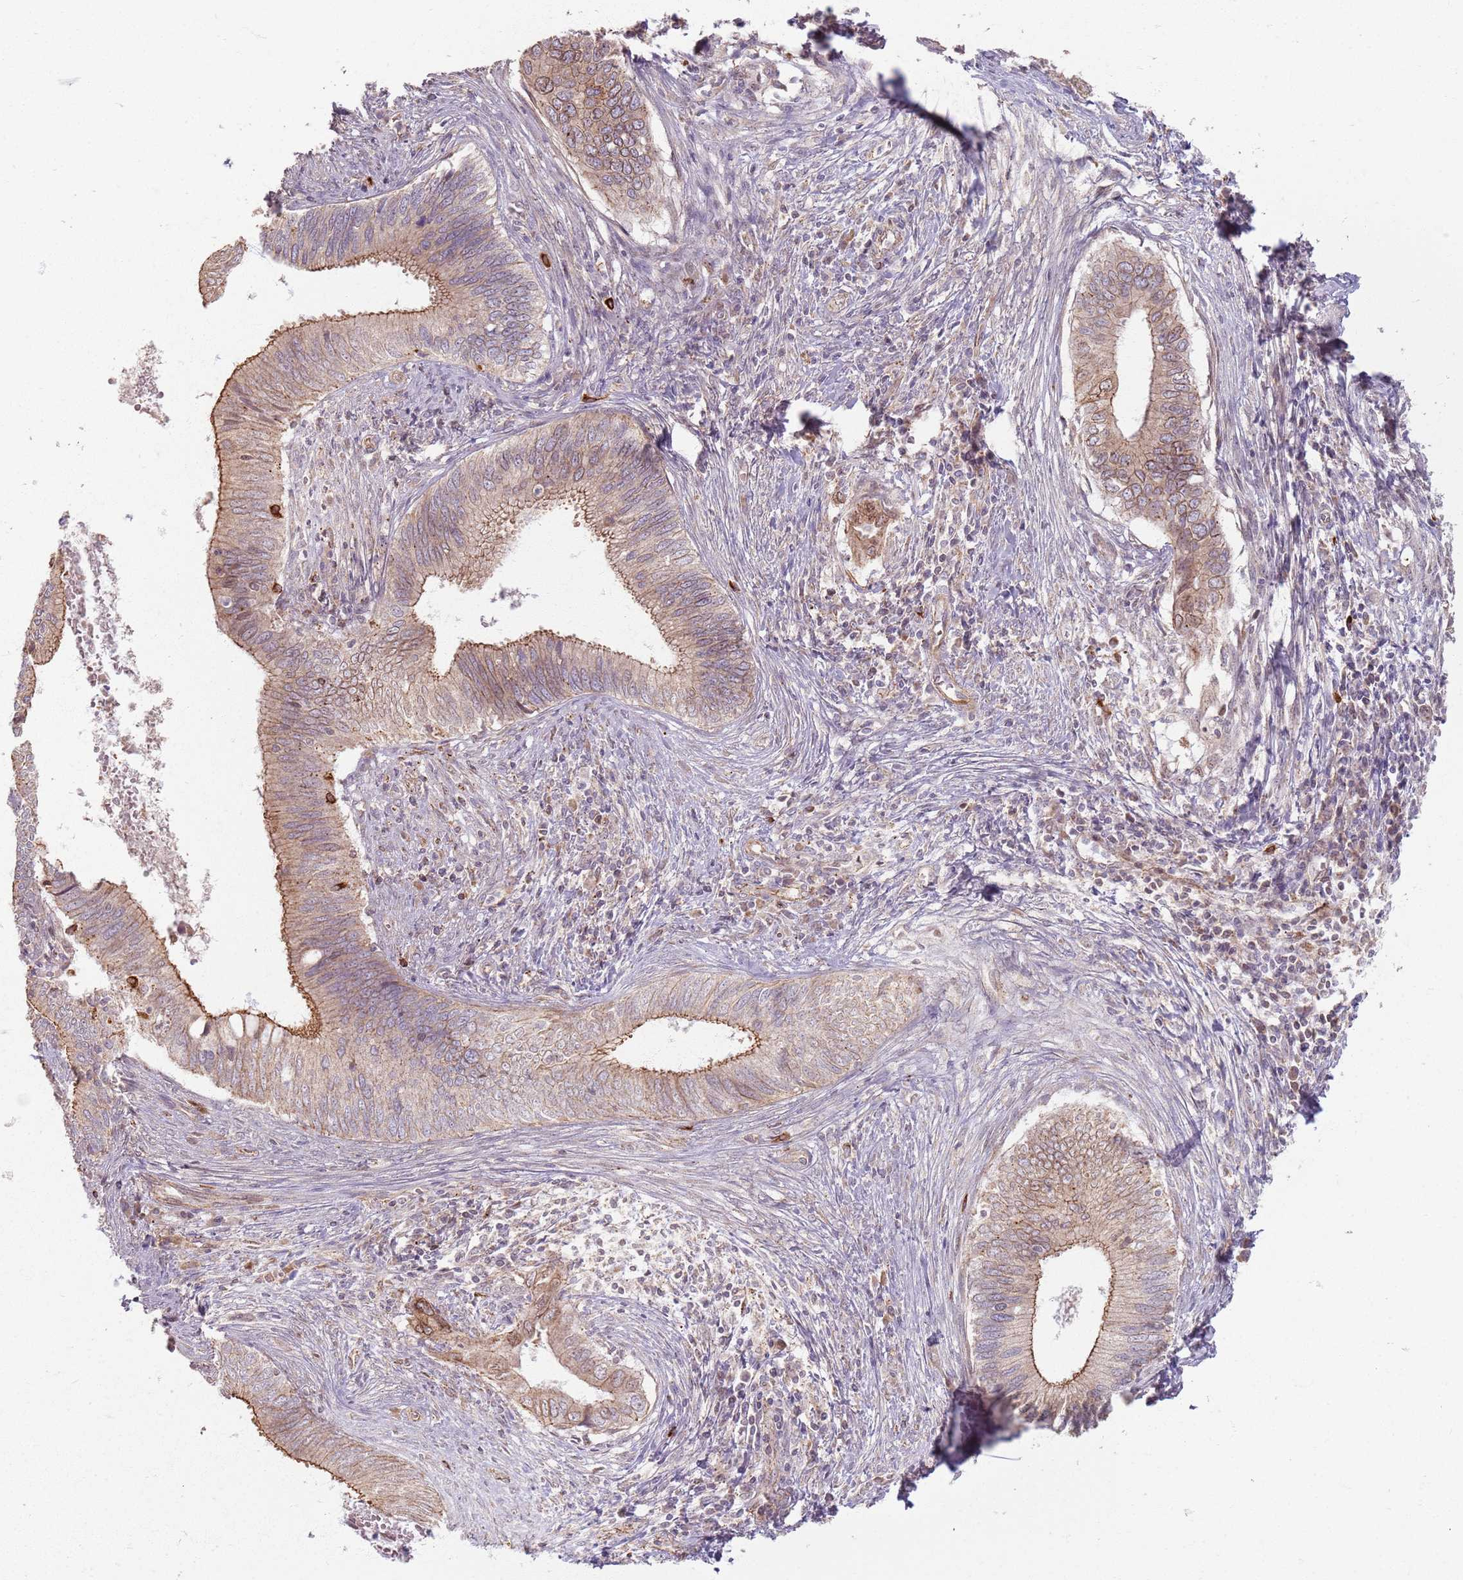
{"staining": {"intensity": "moderate", "quantity": "25%-75%", "location": "cytoplasmic/membranous"}, "tissue": "cervical cancer", "cell_type": "Tumor cells", "image_type": "cancer", "snomed": [{"axis": "morphology", "description": "Adenocarcinoma, NOS"}, {"axis": "topography", "description": "Cervix"}], "caption": "Protein analysis of cervical adenocarcinoma tissue exhibits moderate cytoplasmic/membranous expression in approximately 25%-75% of tumor cells.", "gene": "KCNA5", "patient": {"sex": "female", "age": 42}}